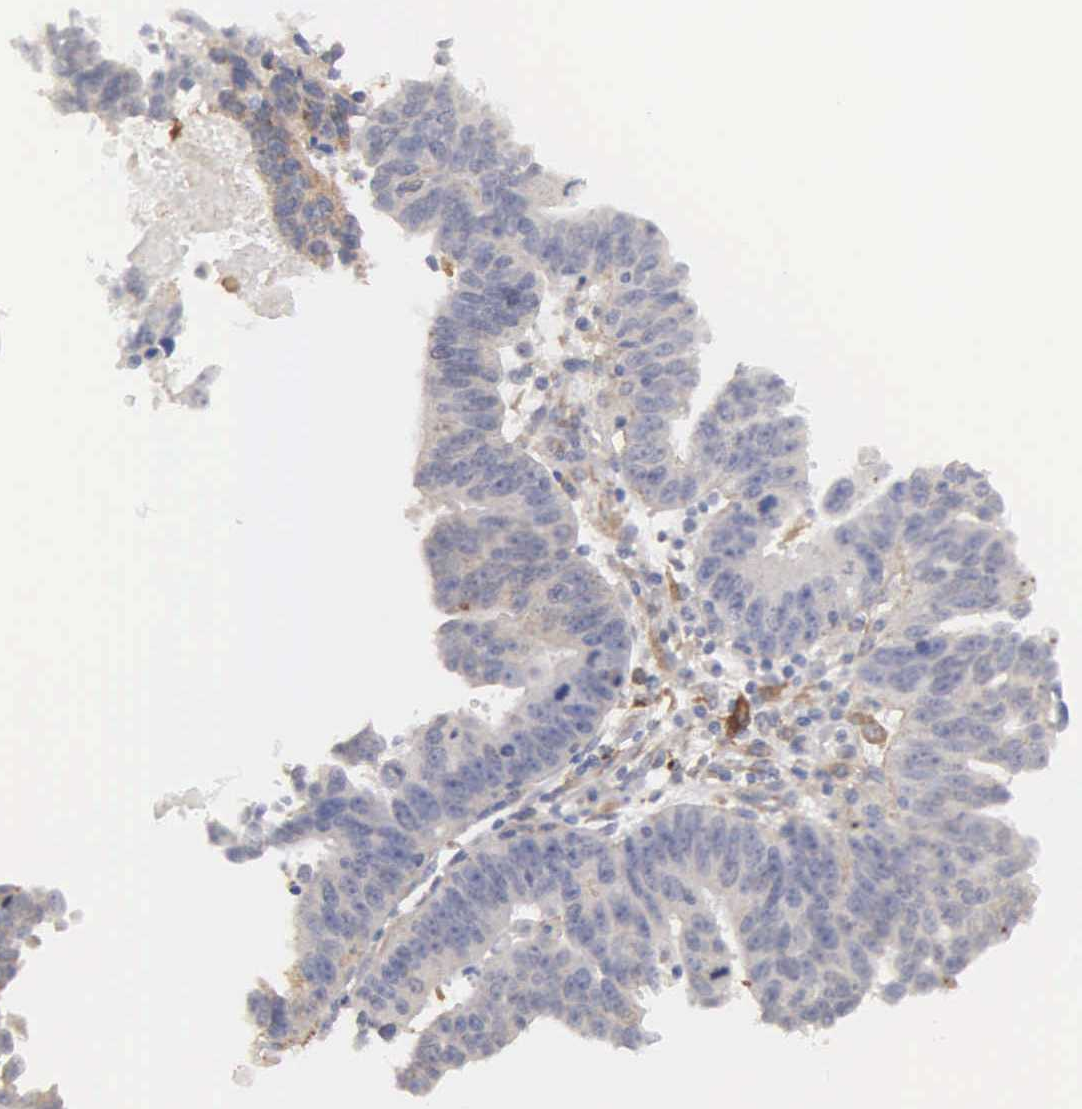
{"staining": {"intensity": "negative", "quantity": "none", "location": "none"}, "tissue": "ovarian cancer", "cell_type": "Tumor cells", "image_type": "cancer", "snomed": [{"axis": "morphology", "description": "Carcinoma, endometroid"}, {"axis": "morphology", "description": "Cystadenocarcinoma, serous, NOS"}, {"axis": "topography", "description": "Ovary"}], "caption": "High power microscopy micrograph of an immunohistochemistry (IHC) image of ovarian serous cystadenocarcinoma, revealing no significant positivity in tumor cells.", "gene": "LIN52", "patient": {"sex": "female", "age": 45}}